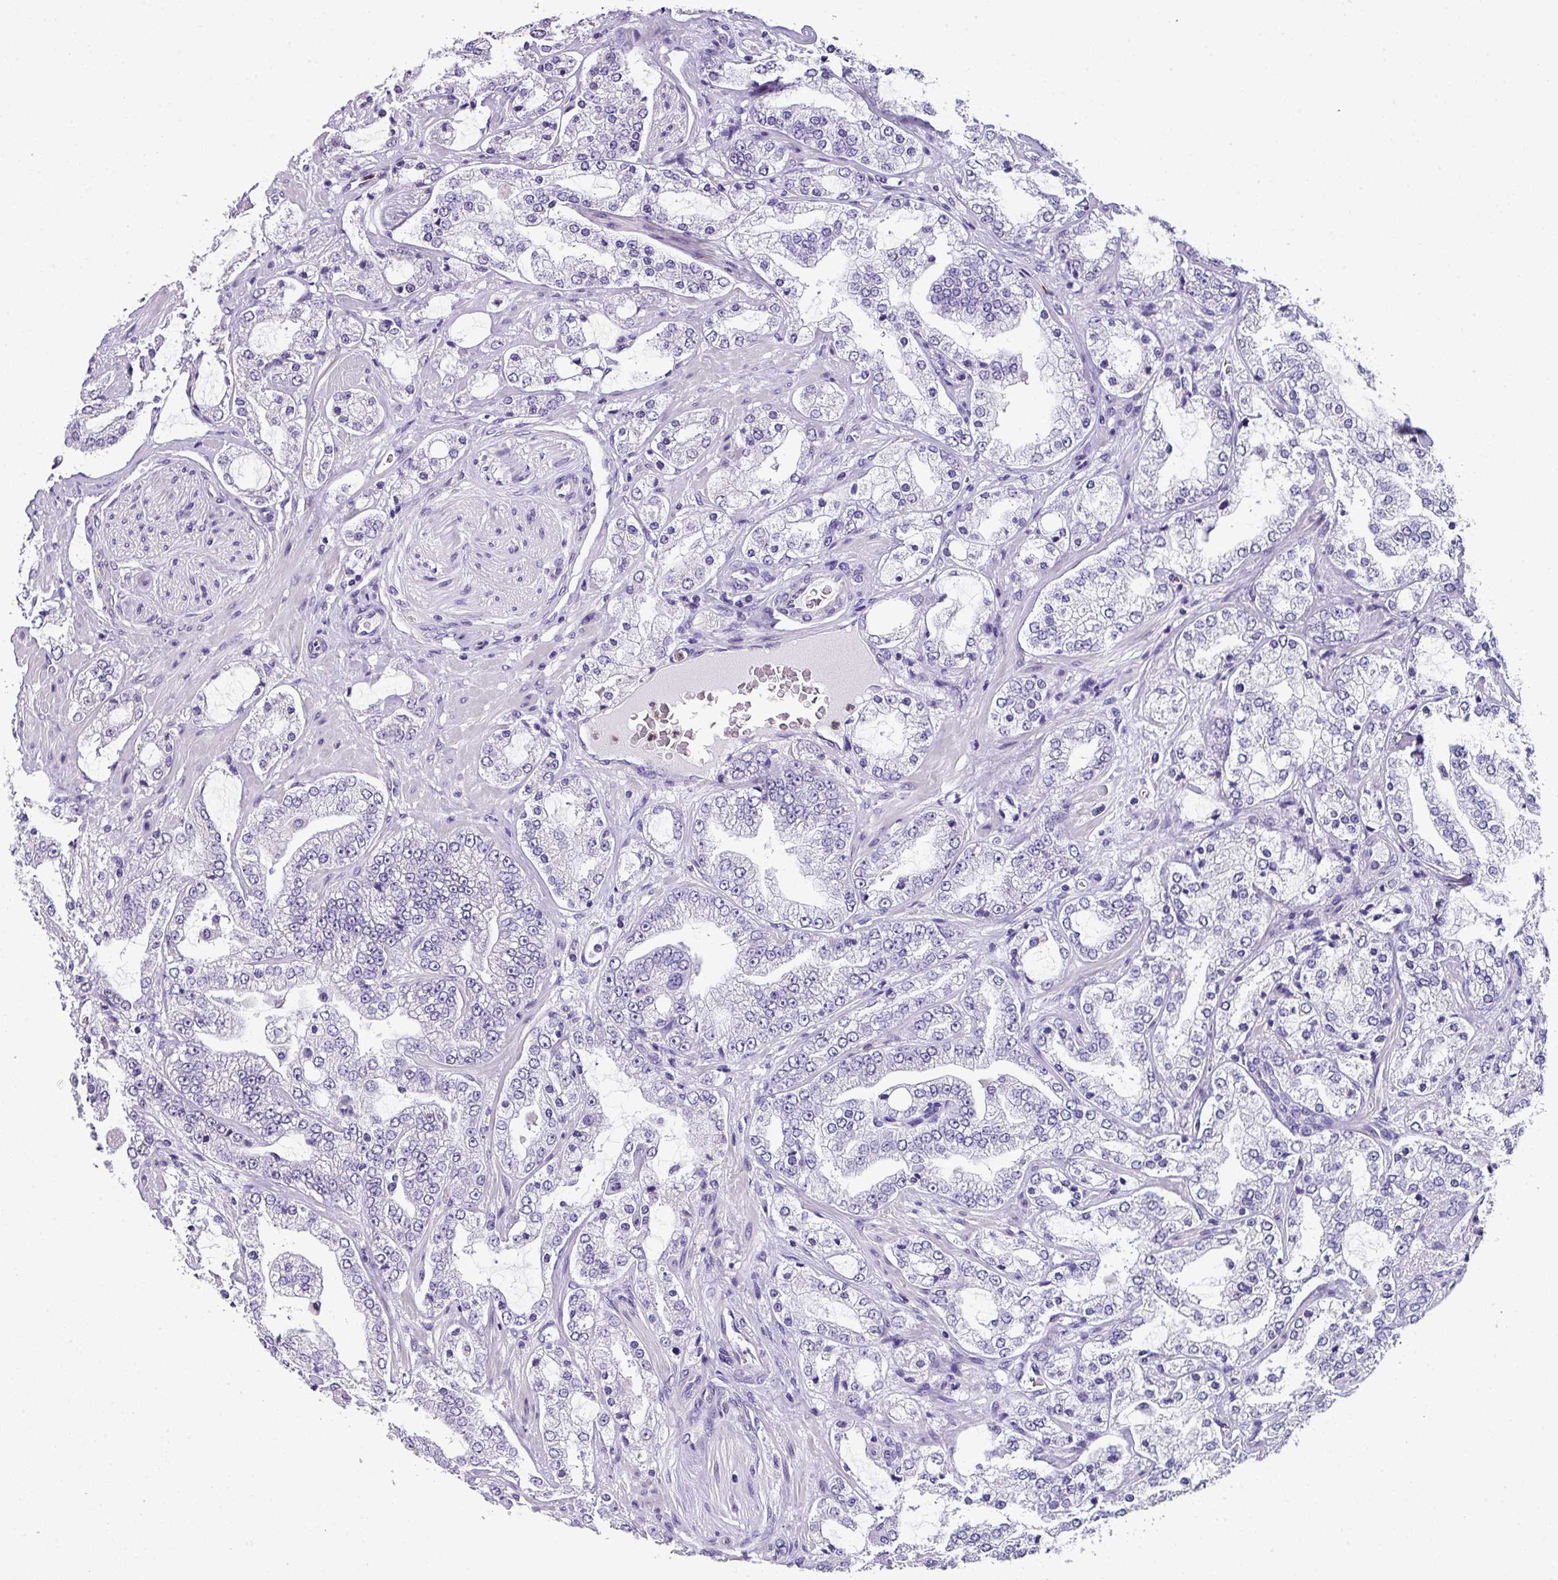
{"staining": {"intensity": "negative", "quantity": "none", "location": "none"}, "tissue": "prostate cancer", "cell_type": "Tumor cells", "image_type": "cancer", "snomed": [{"axis": "morphology", "description": "Adenocarcinoma, High grade"}, {"axis": "topography", "description": "Prostate"}], "caption": "Immunohistochemical staining of prostate cancer exhibits no significant expression in tumor cells.", "gene": "ZFP3", "patient": {"sex": "male", "age": 64}}